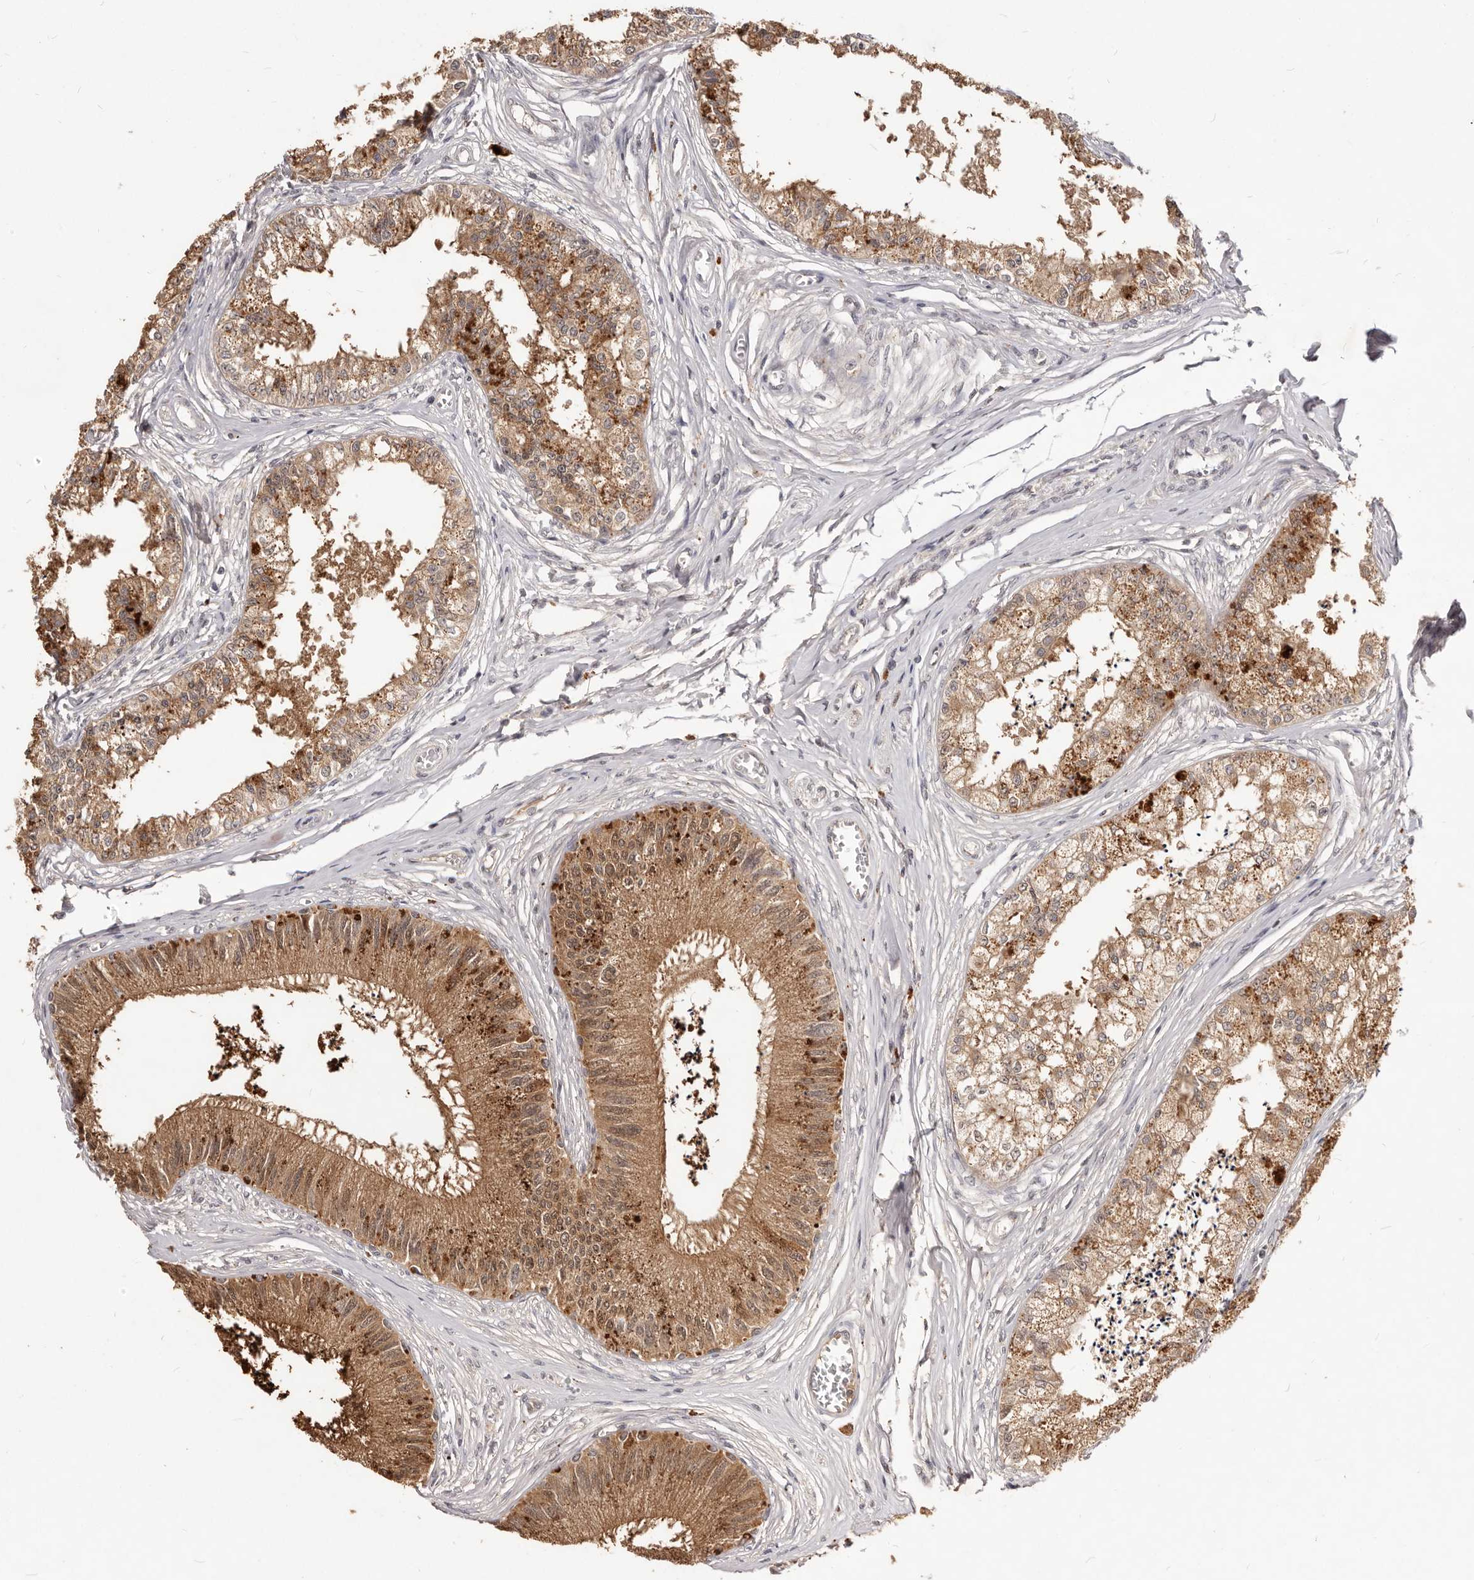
{"staining": {"intensity": "moderate", "quantity": ">75%", "location": "cytoplasmic/membranous"}, "tissue": "epididymis", "cell_type": "Glandular cells", "image_type": "normal", "snomed": [{"axis": "morphology", "description": "Normal tissue, NOS"}, {"axis": "topography", "description": "Epididymis"}], "caption": "A brown stain shows moderate cytoplasmic/membranous expression of a protein in glandular cells of unremarkable human epididymis.", "gene": "TSPAN13", "patient": {"sex": "male", "age": 79}}